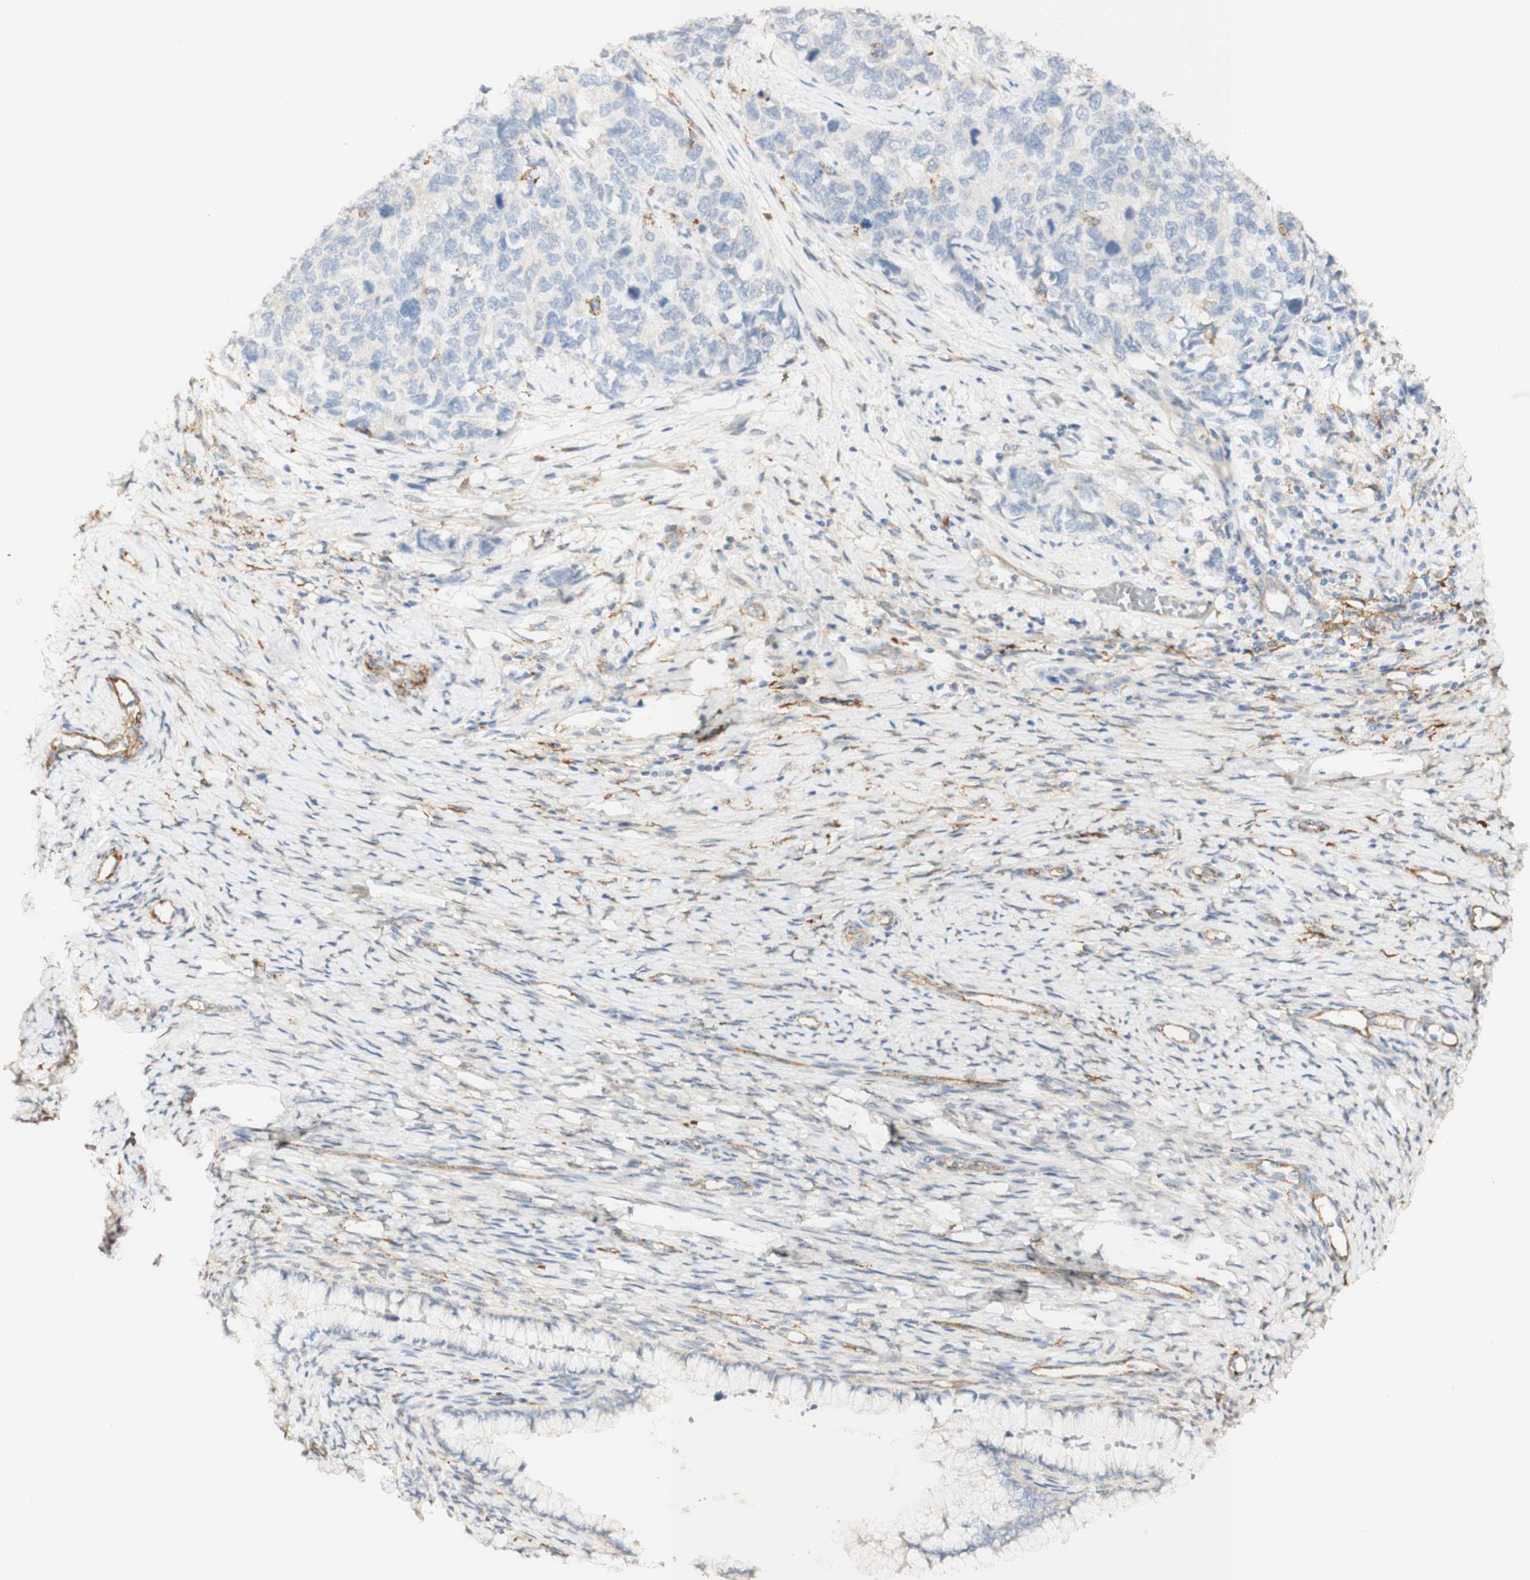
{"staining": {"intensity": "negative", "quantity": "none", "location": "none"}, "tissue": "cervical cancer", "cell_type": "Tumor cells", "image_type": "cancer", "snomed": [{"axis": "morphology", "description": "Squamous cell carcinoma, NOS"}, {"axis": "topography", "description": "Cervix"}], "caption": "The histopathology image shows no significant positivity in tumor cells of squamous cell carcinoma (cervical).", "gene": "FCGRT", "patient": {"sex": "female", "age": 63}}